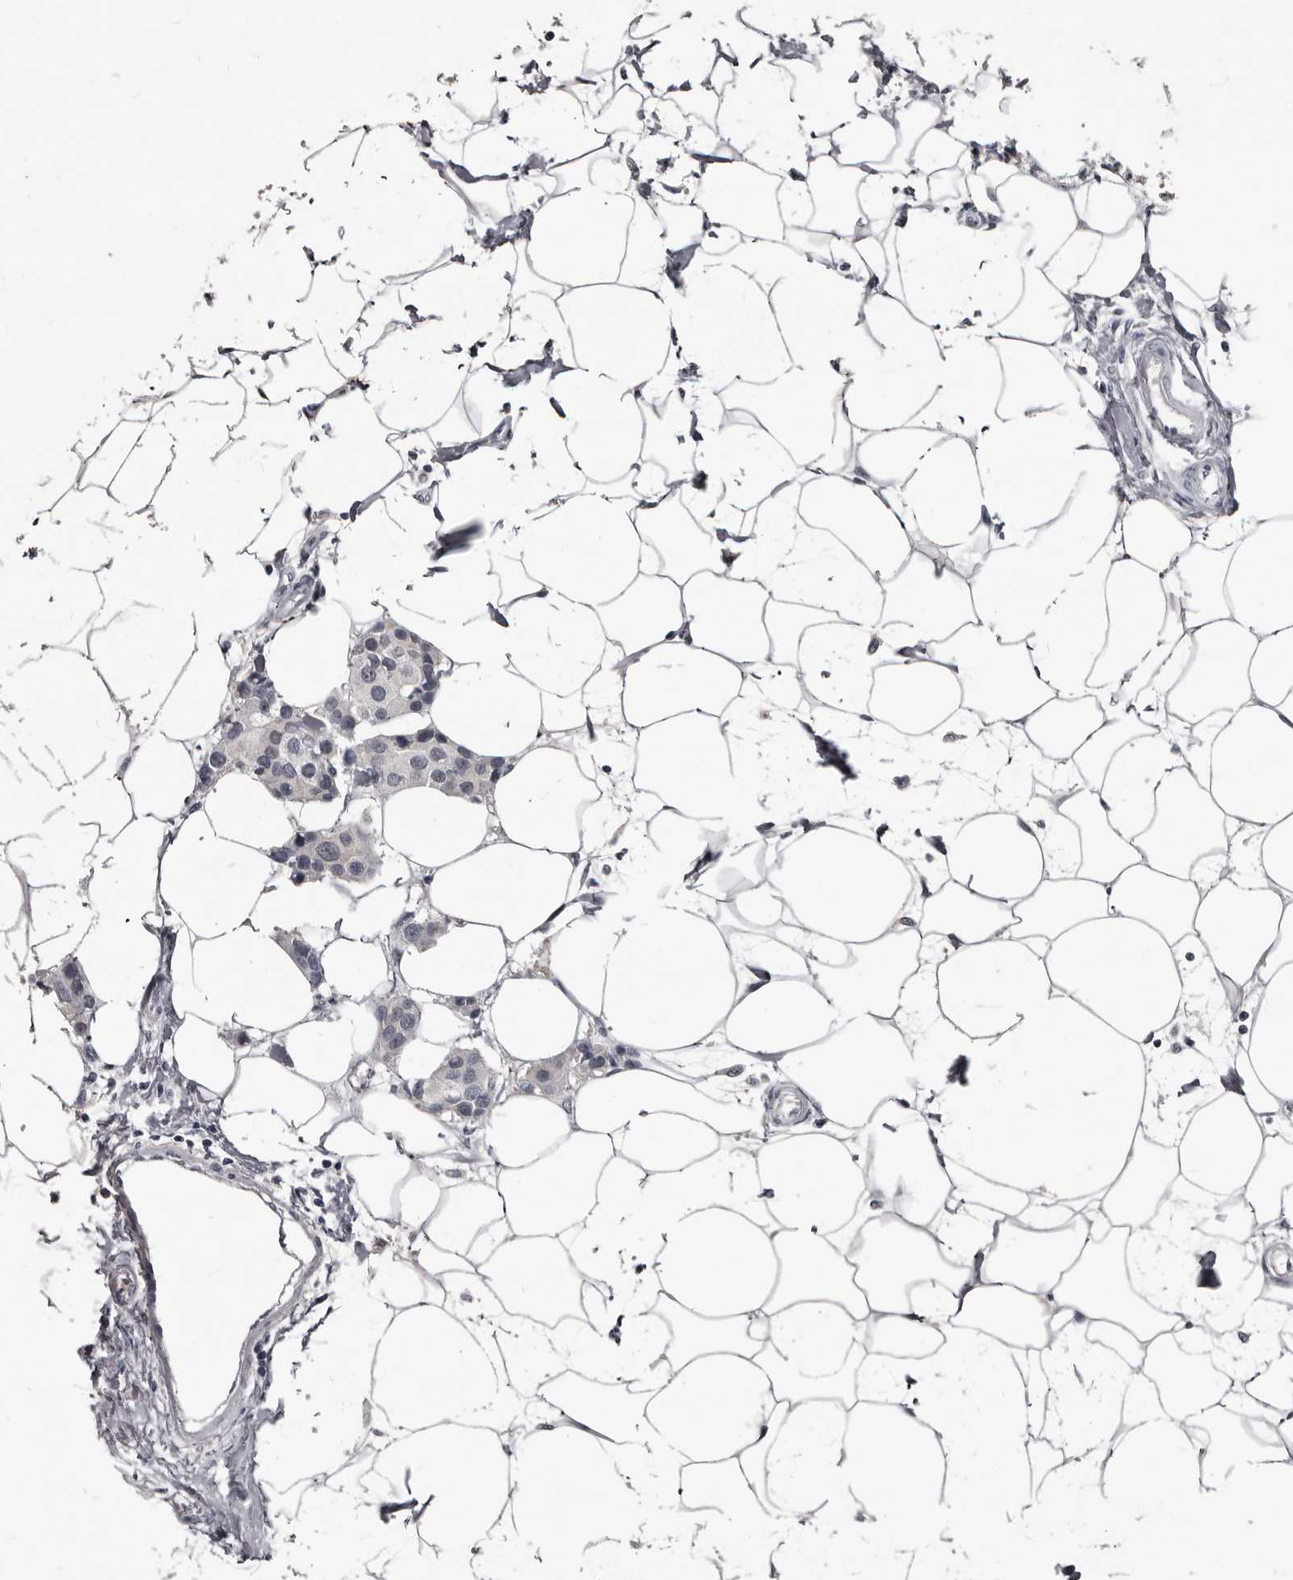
{"staining": {"intensity": "weak", "quantity": "25%-75%", "location": "cytoplasmic/membranous"}, "tissue": "breast cancer", "cell_type": "Tumor cells", "image_type": "cancer", "snomed": [{"axis": "morphology", "description": "Normal tissue, NOS"}, {"axis": "morphology", "description": "Duct carcinoma"}, {"axis": "topography", "description": "Breast"}], "caption": "The histopathology image shows immunohistochemical staining of breast cancer (intraductal carcinoma). There is weak cytoplasmic/membranous expression is present in approximately 25%-75% of tumor cells.", "gene": "GREB1", "patient": {"sex": "female", "age": 39}}